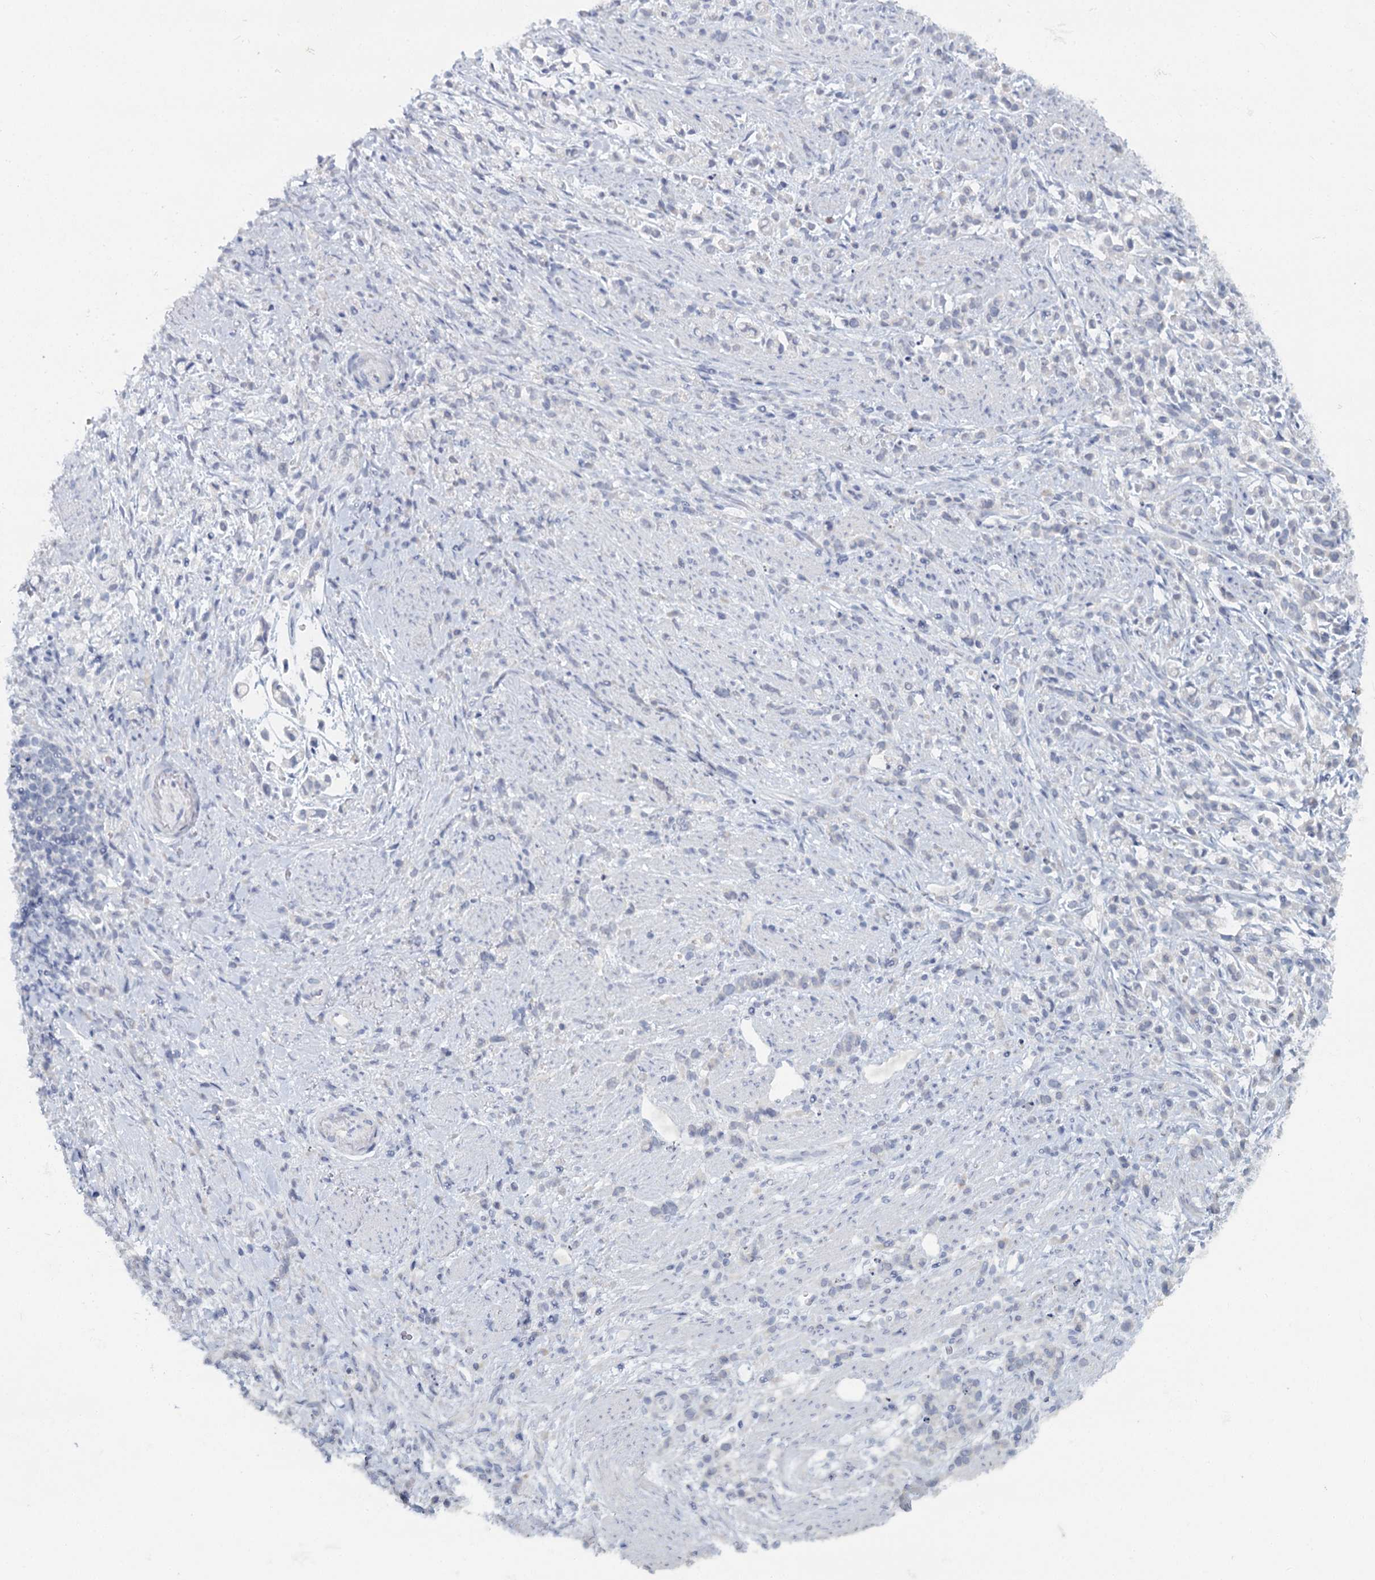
{"staining": {"intensity": "negative", "quantity": "none", "location": "none"}, "tissue": "stomach cancer", "cell_type": "Tumor cells", "image_type": "cancer", "snomed": [{"axis": "morphology", "description": "Adenocarcinoma, NOS"}, {"axis": "topography", "description": "Stomach"}], "caption": "Immunohistochemistry photomicrograph of human stomach cancer stained for a protein (brown), which exhibits no expression in tumor cells.", "gene": "CHGA", "patient": {"sex": "female", "age": 60}}